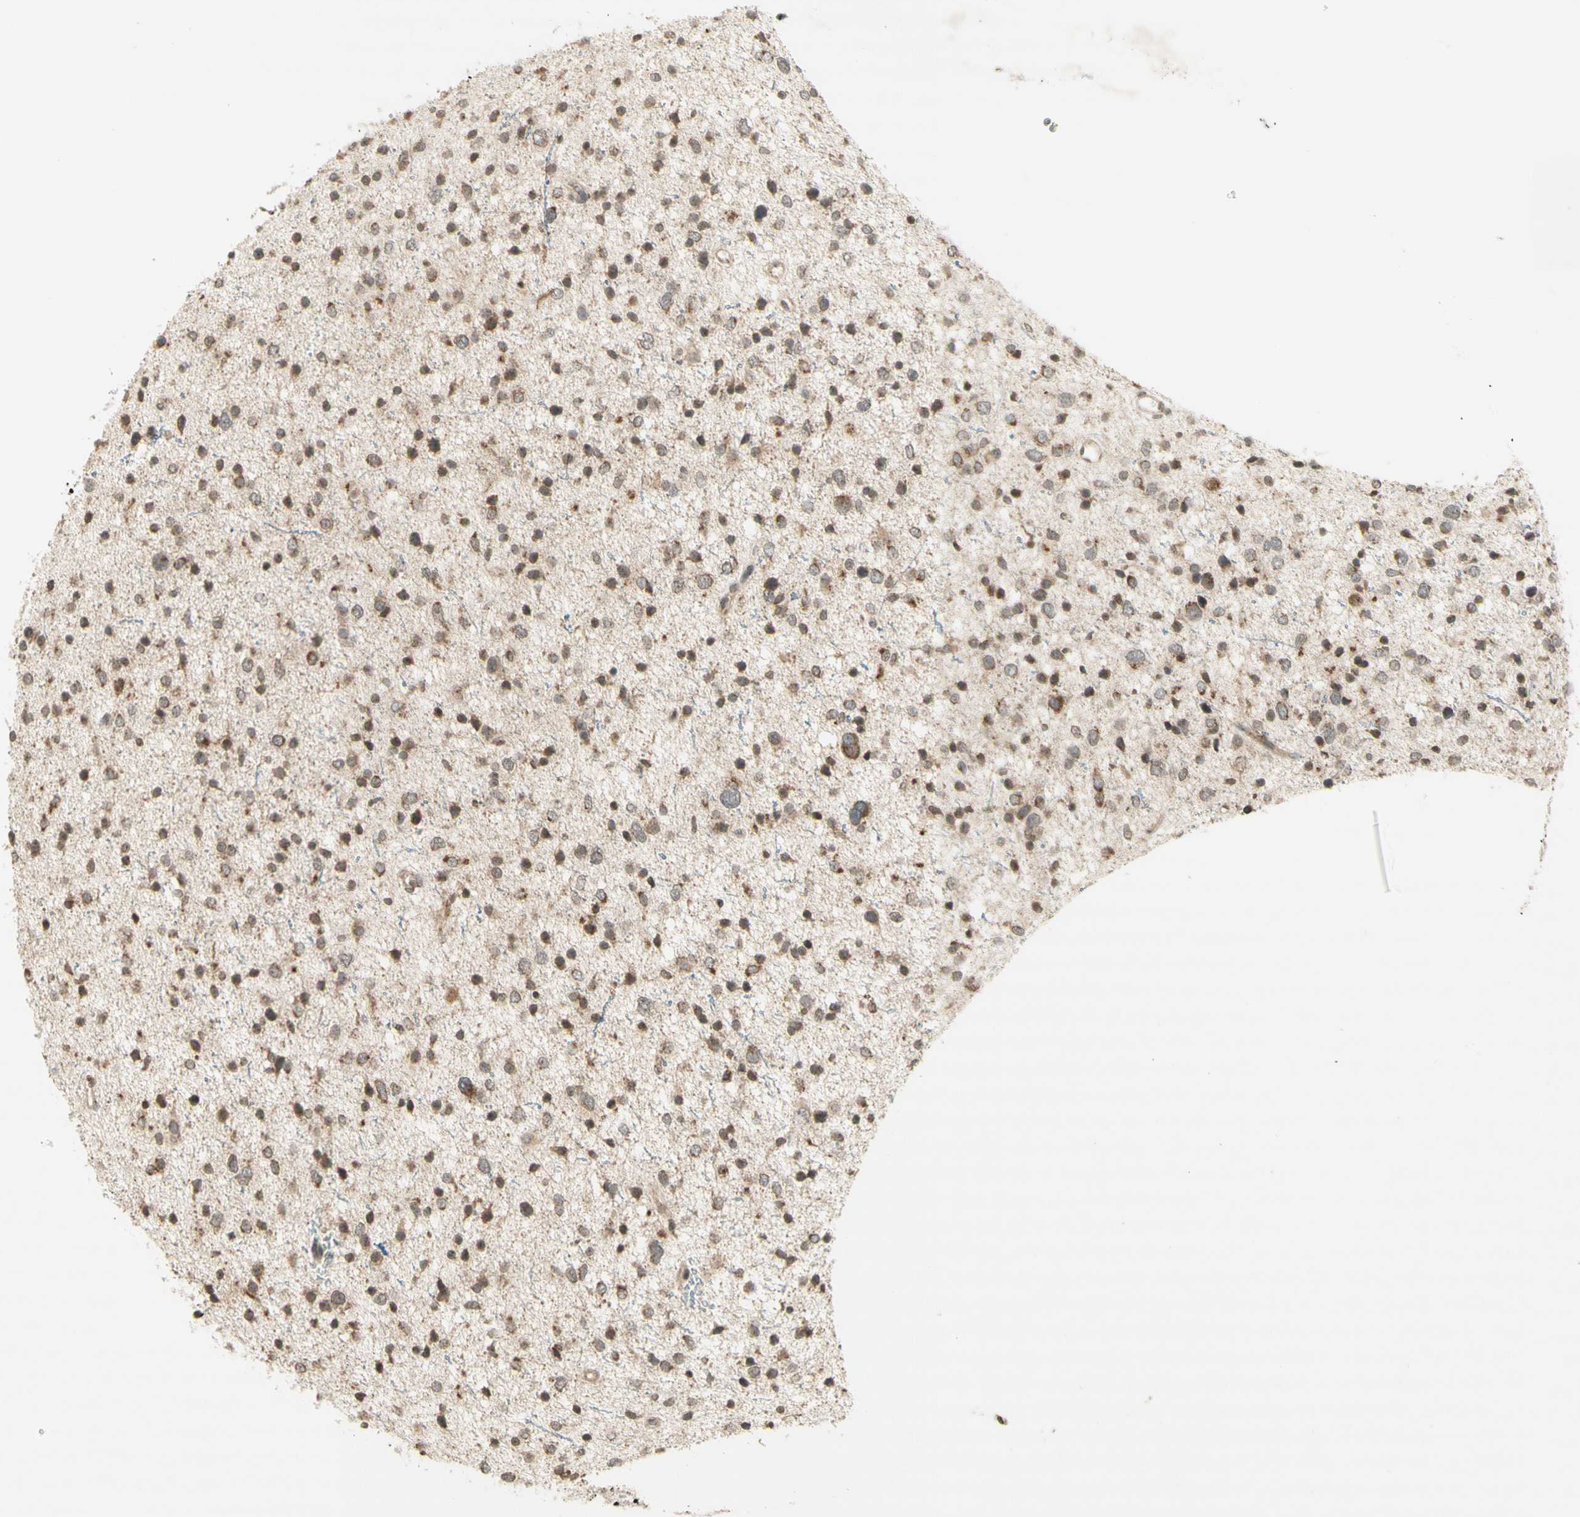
{"staining": {"intensity": "moderate", "quantity": ">75%", "location": "cytoplasmic/membranous,nuclear"}, "tissue": "glioma", "cell_type": "Tumor cells", "image_type": "cancer", "snomed": [{"axis": "morphology", "description": "Glioma, malignant, Low grade"}, {"axis": "topography", "description": "Brain"}], "caption": "IHC (DAB) staining of human glioma reveals moderate cytoplasmic/membranous and nuclear protein expression in about >75% of tumor cells. The staining was performed using DAB, with brown indicating positive protein expression. Nuclei are stained blue with hematoxylin.", "gene": "CCNI", "patient": {"sex": "female", "age": 37}}